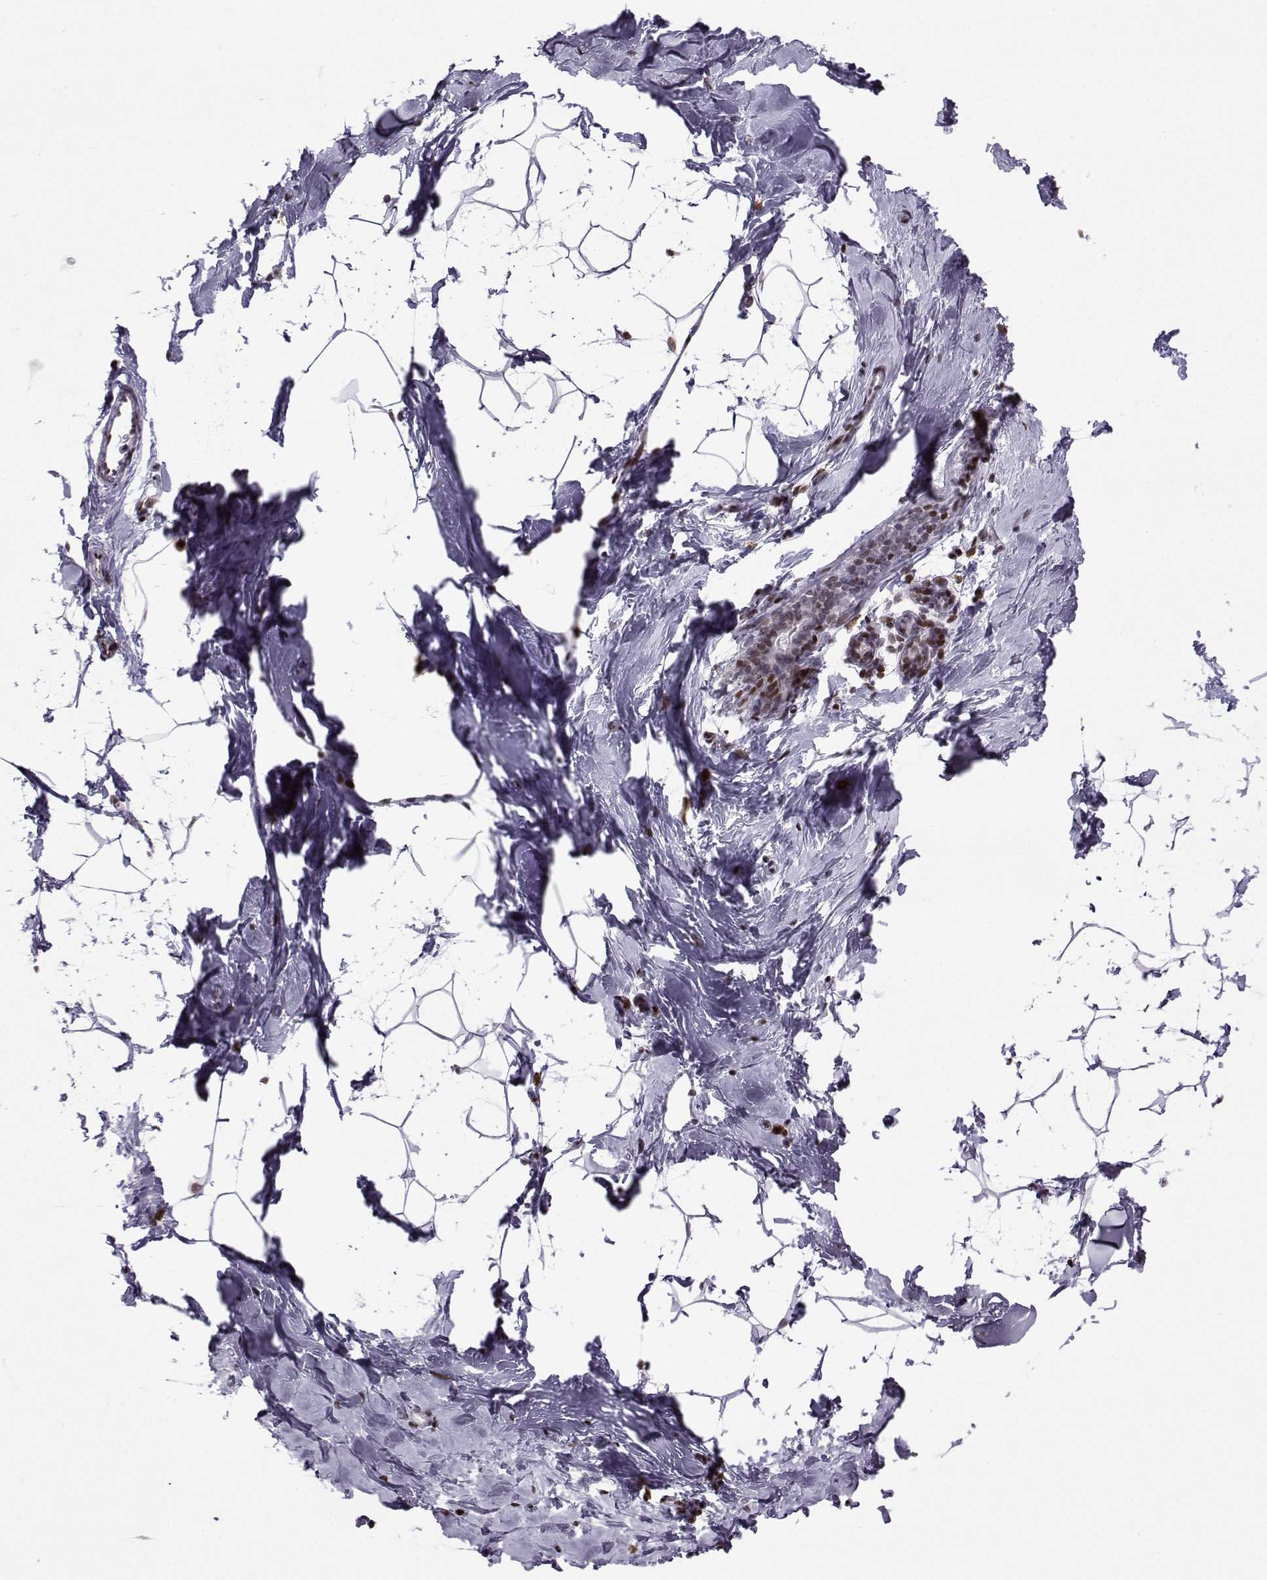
{"staining": {"intensity": "negative", "quantity": "none", "location": "none"}, "tissue": "breast", "cell_type": "Adipocytes", "image_type": "normal", "snomed": [{"axis": "morphology", "description": "Normal tissue, NOS"}, {"axis": "topography", "description": "Breast"}], "caption": "Immunohistochemistry (IHC) of unremarkable human breast displays no positivity in adipocytes.", "gene": "ZNF19", "patient": {"sex": "female", "age": 32}}